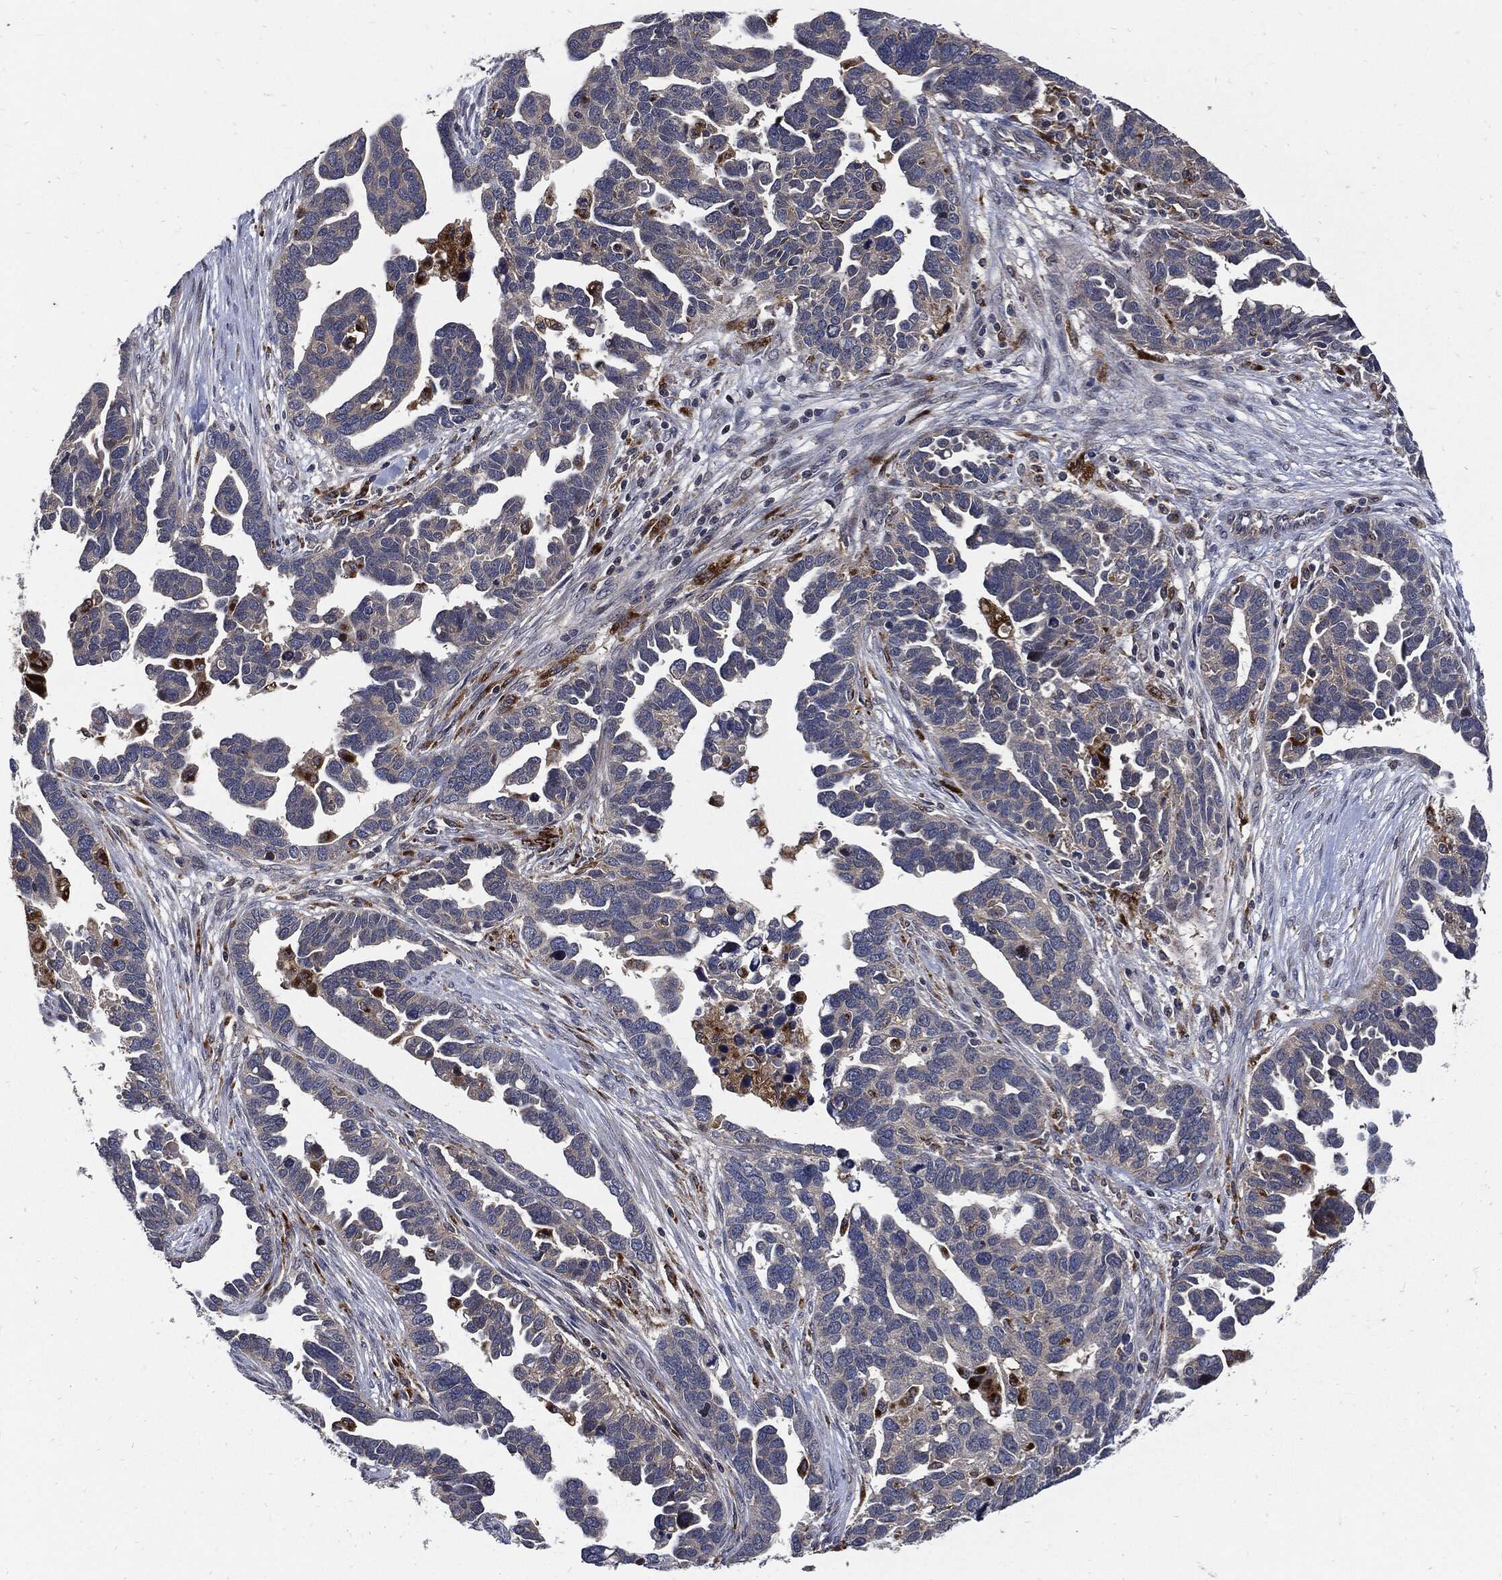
{"staining": {"intensity": "negative", "quantity": "none", "location": "none"}, "tissue": "ovarian cancer", "cell_type": "Tumor cells", "image_type": "cancer", "snomed": [{"axis": "morphology", "description": "Cystadenocarcinoma, serous, NOS"}, {"axis": "topography", "description": "Ovary"}], "caption": "The IHC micrograph has no significant positivity in tumor cells of ovarian serous cystadenocarcinoma tissue. The staining is performed using DAB brown chromogen with nuclei counter-stained in using hematoxylin.", "gene": "SLC31A2", "patient": {"sex": "female", "age": 54}}